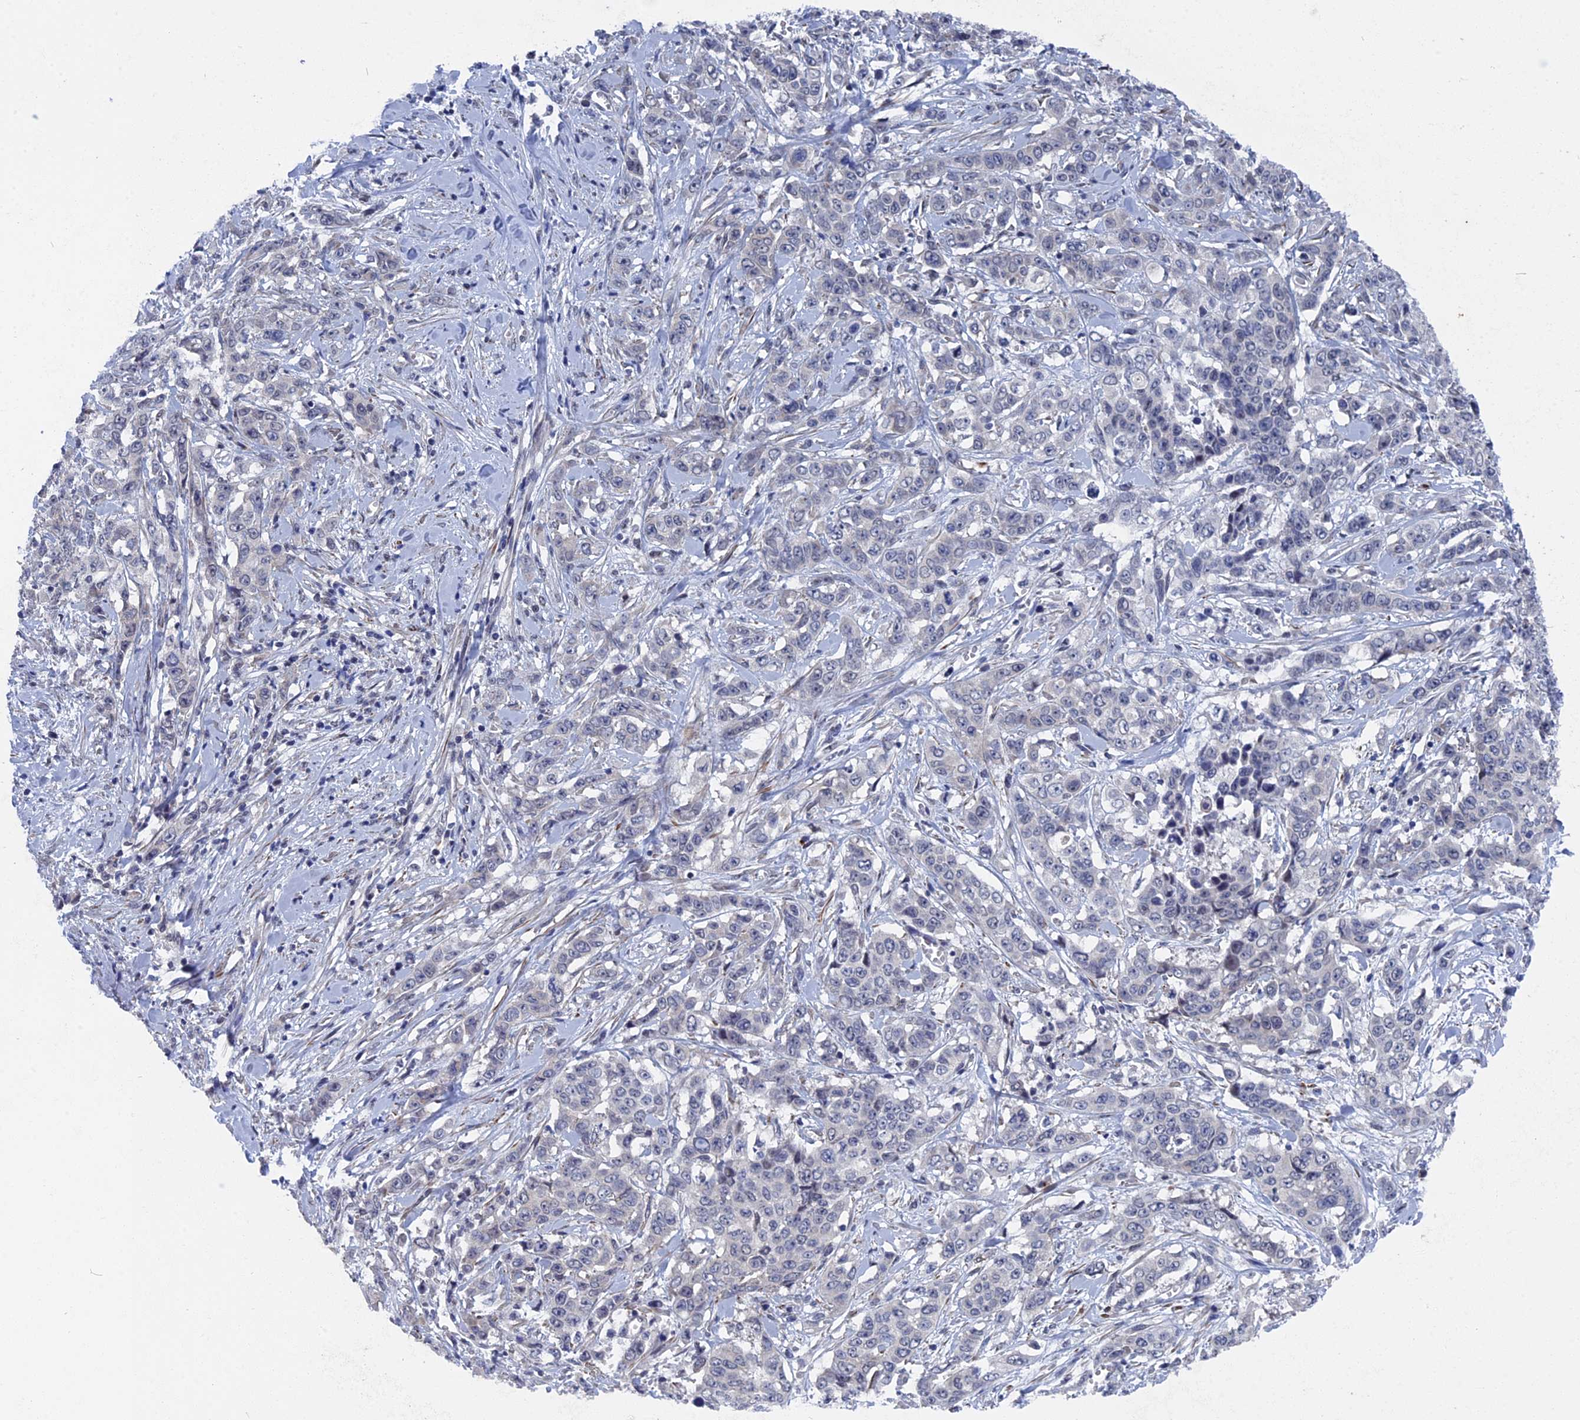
{"staining": {"intensity": "negative", "quantity": "none", "location": "none"}, "tissue": "stomach cancer", "cell_type": "Tumor cells", "image_type": "cancer", "snomed": [{"axis": "morphology", "description": "Adenocarcinoma, NOS"}, {"axis": "topography", "description": "Stomach, upper"}], "caption": "Immunohistochemistry of stomach cancer displays no staining in tumor cells.", "gene": "MTRF1", "patient": {"sex": "male", "age": 62}}